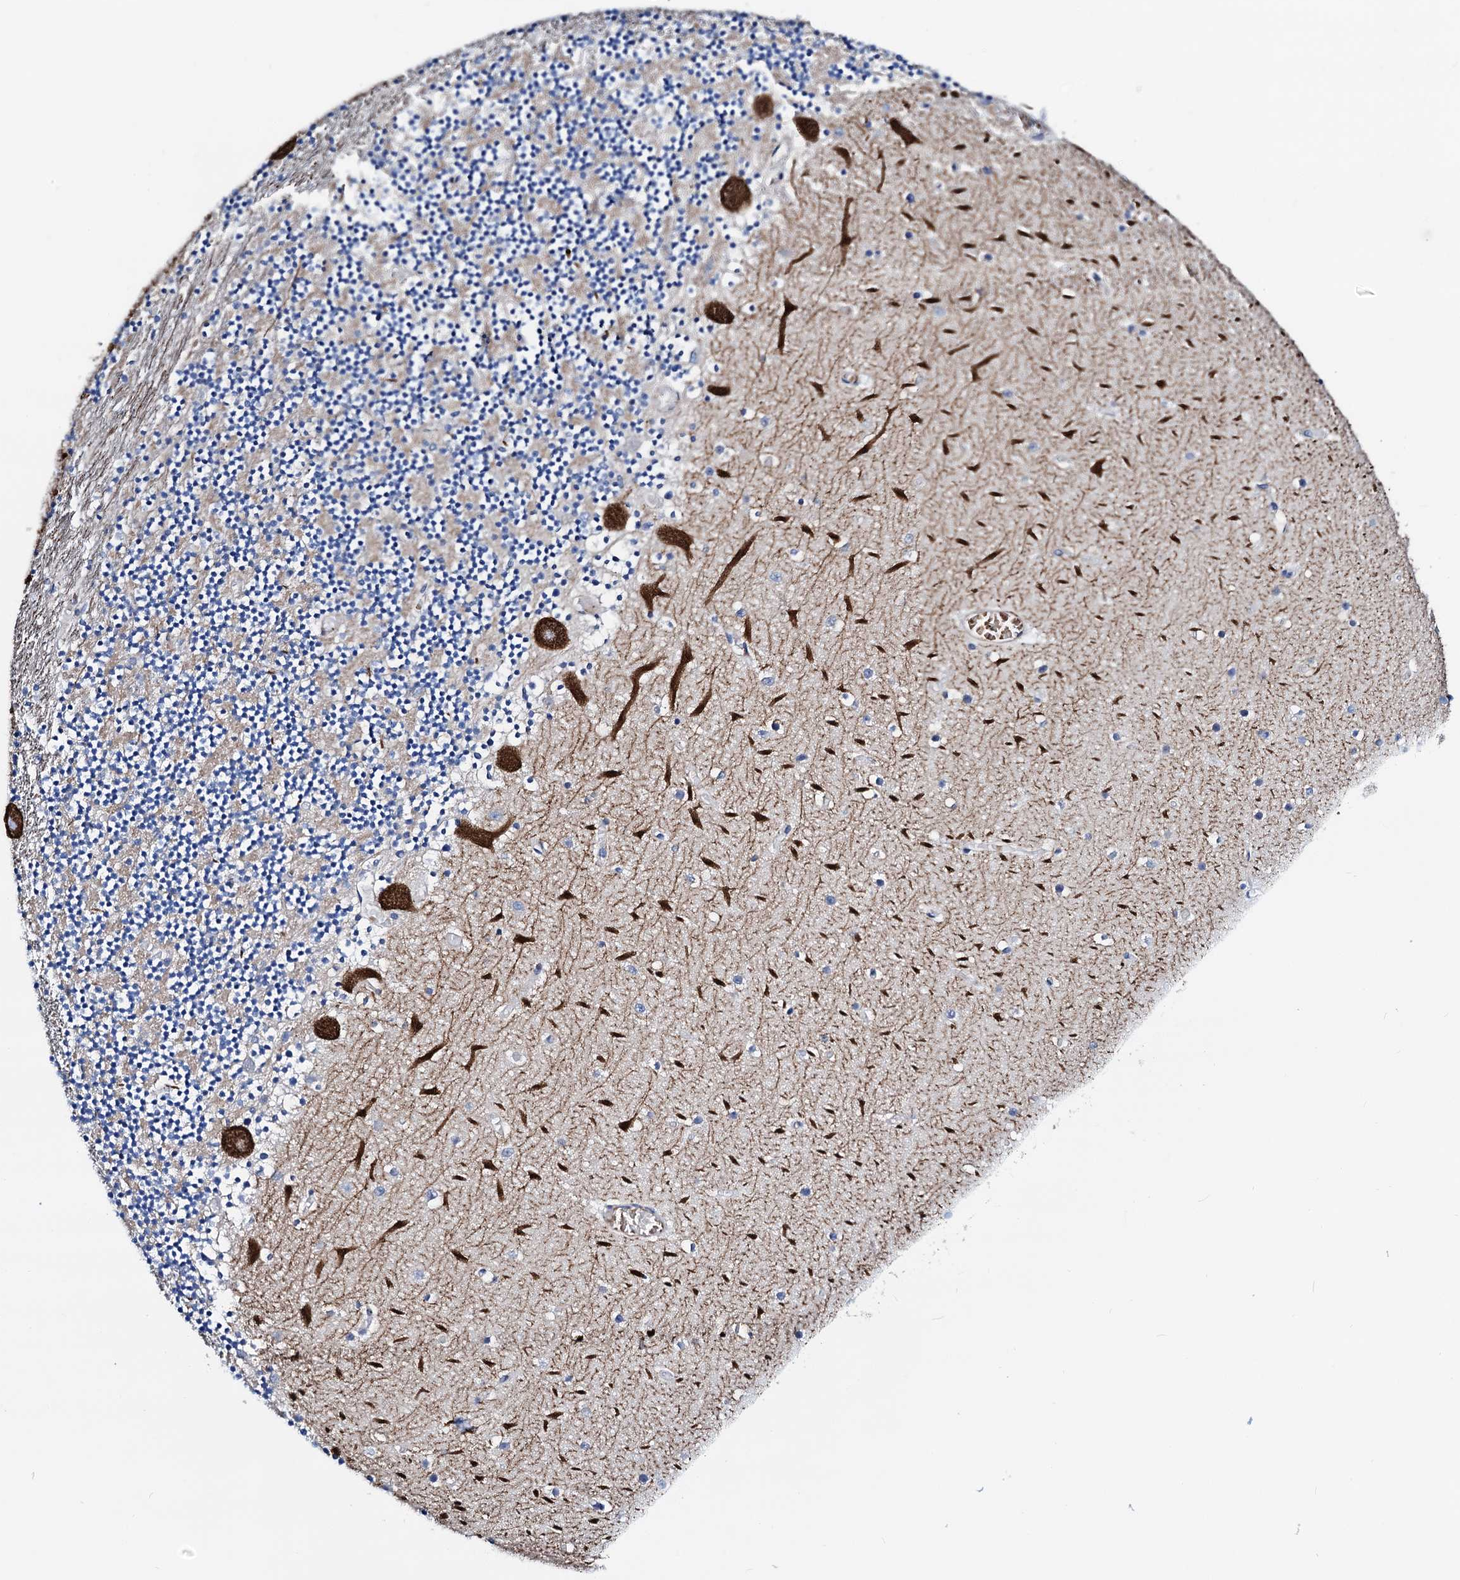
{"staining": {"intensity": "weak", "quantity": "25%-75%", "location": "cytoplasmic/membranous"}, "tissue": "cerebellum", "cell_type": "Cells in granular layer", "image_type": "normal", "snomed": [{"axis": "morphology", "description": "Normal tissue, NOS"}, {"axis": "topography", "description": "Cerebellum"}], "caption": "Immunohistochemistry (IHC) (DAB) staining of benign human cerebellum demonstrates weak cytoplasmic/membranous protein staining in about 25%-75% of cells in granular layer. (IHC, brightfield microscopy, high magnification).", "gene": "GCOM1", "patient": {"sex": "female", "age": 28}}